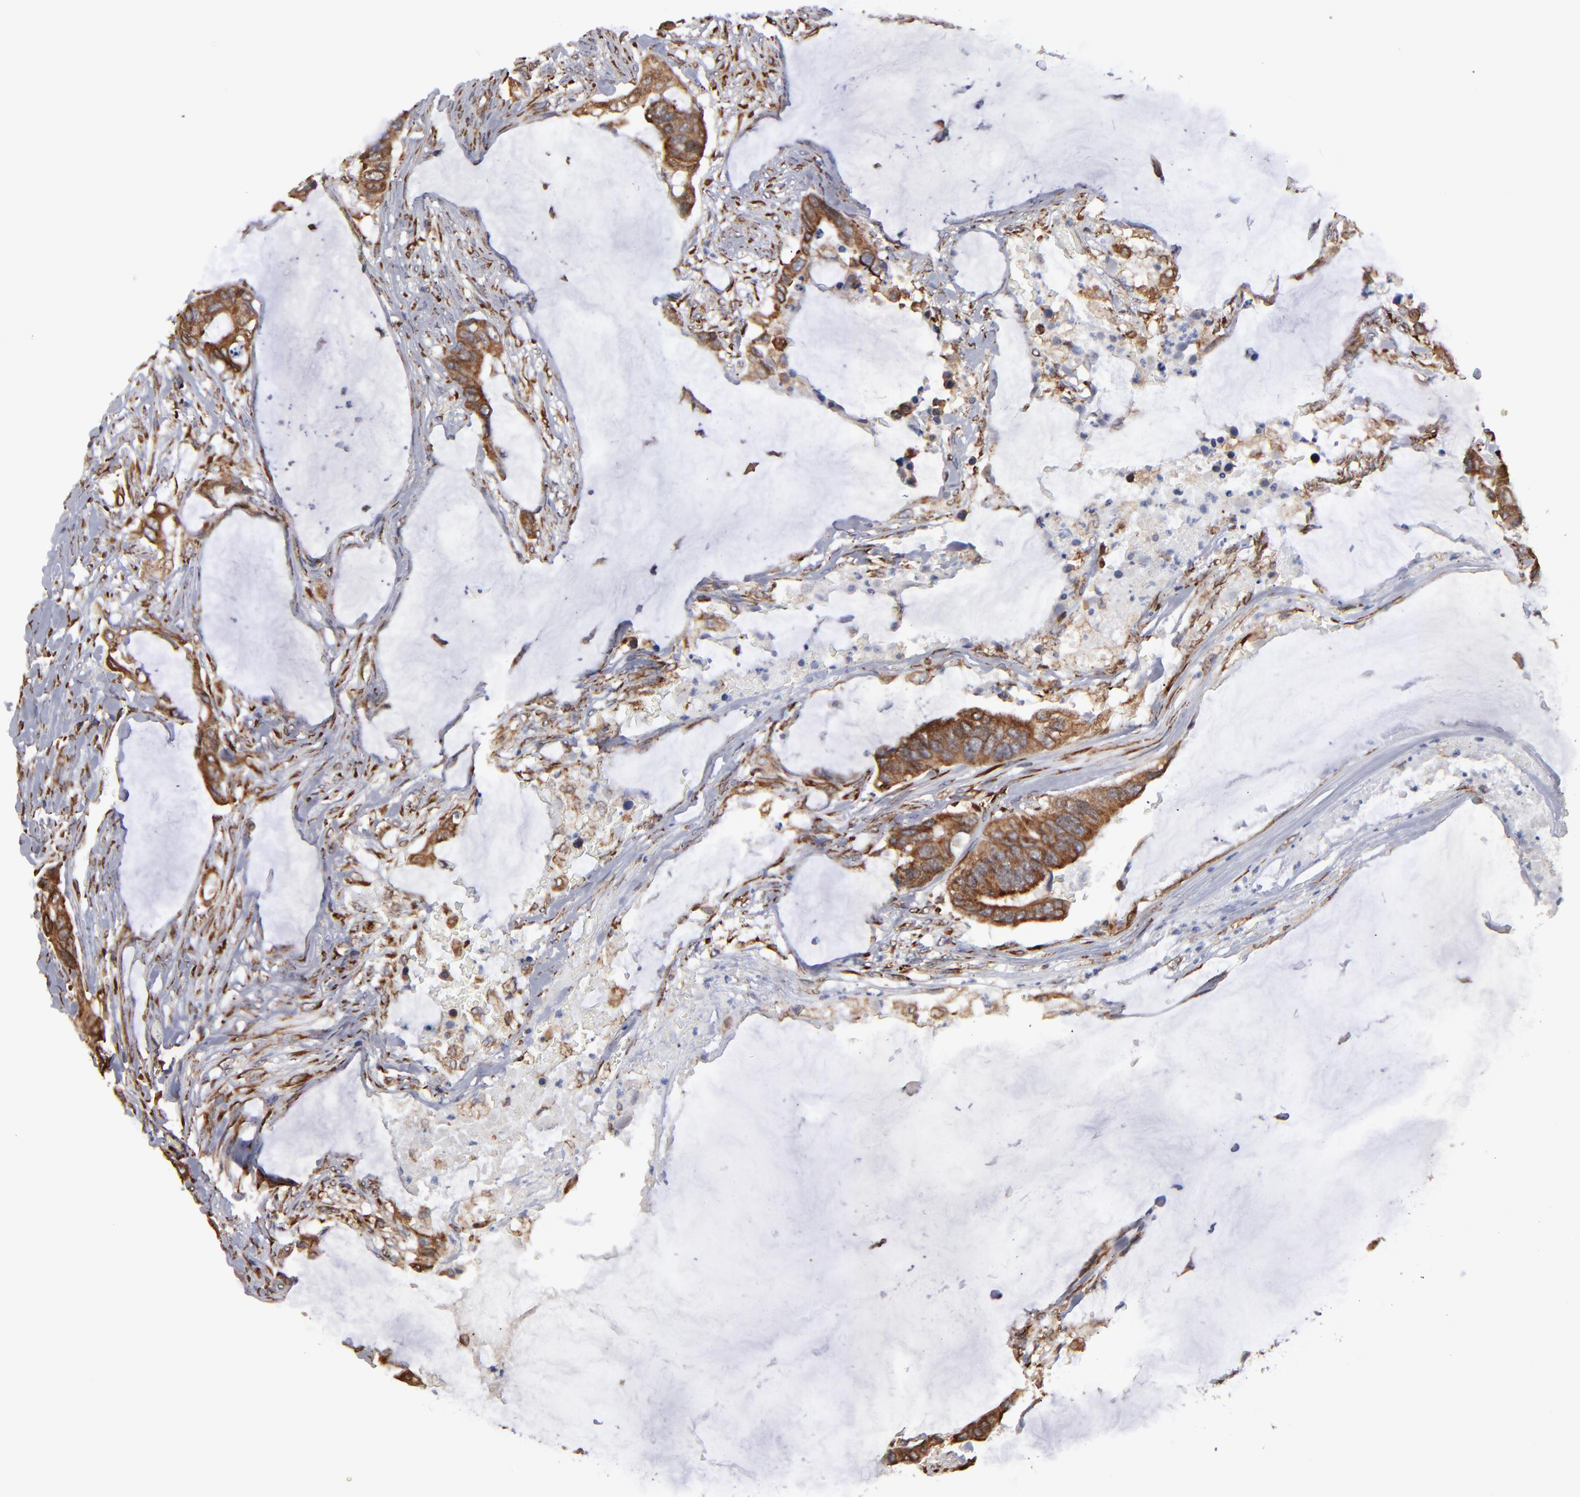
{"staining": {"intensity": "strong", "quantity": ">75%", "location": "cytoplasmic/membranous"}, "tissue": "colorectal cancer", "cell_type": "Tumor cells", "image_type": "cancer", "snomed": [{"axis": "morphology", "description": "Adenocarcinoma, NOS"}, {"axis": "topography", "description": "Rectum"}], "caption": "Brown immunohistochemical staining in human colorectal adenocarcinoma exhibits strong cytoplasmic/membranous expression in about >75% of tumor cells. (Stains: DAB (3,3'-diaminobenzidine) in brown, nuclei in blue, Microscopy: brightfield microscopy at high magnification).", "gene": "KTN1", "patient": {"sex": "female", "age": 59}}